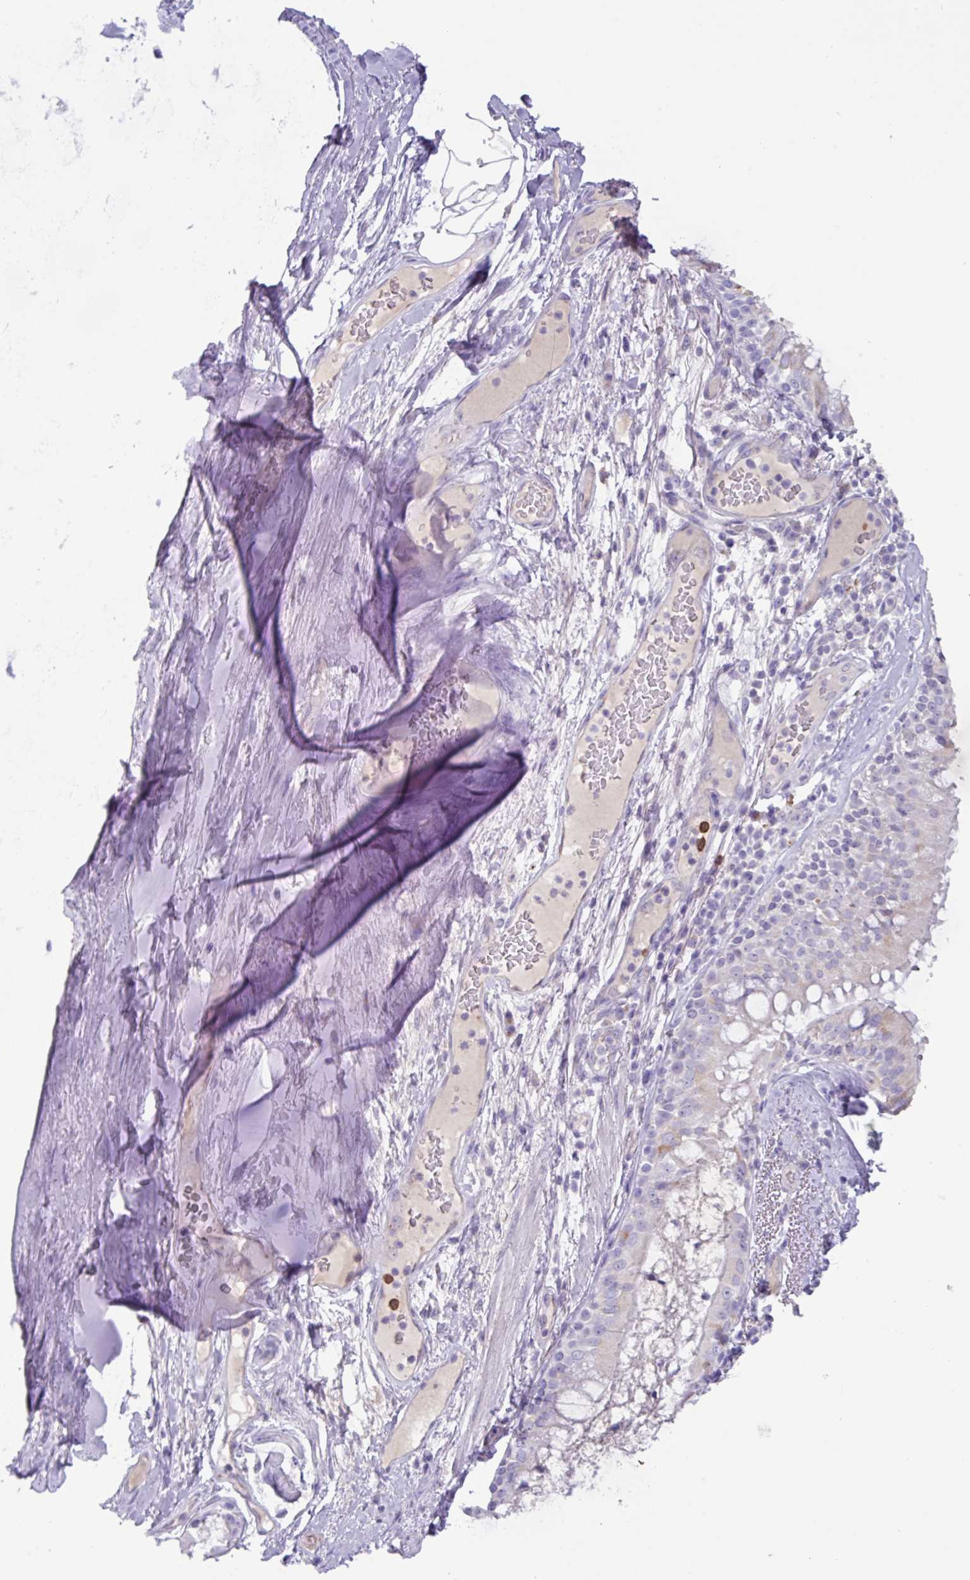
{"staining": {"intensity": "negative", "quantity": "none", "location": "none"}, "tissue": "bronchus", "cell_type": "Respiratory epithelial cells", "image_type": "normal", "snomed": [{"axis": "morphology", "description": "Normal tissue, NOS"}, {"axis": "topography", "description": "Cartilage tissue"}, {"axis": "topography", "description": "Bronchus"}], "caption": "Immunohistochemistry histopathology image of unremarkable bronchus stained for a protein (brown), which shows no positivity in respiratory epithelial cells.", "gene": "ZNF524", "patient": {"sex": "male", "age": 63}}